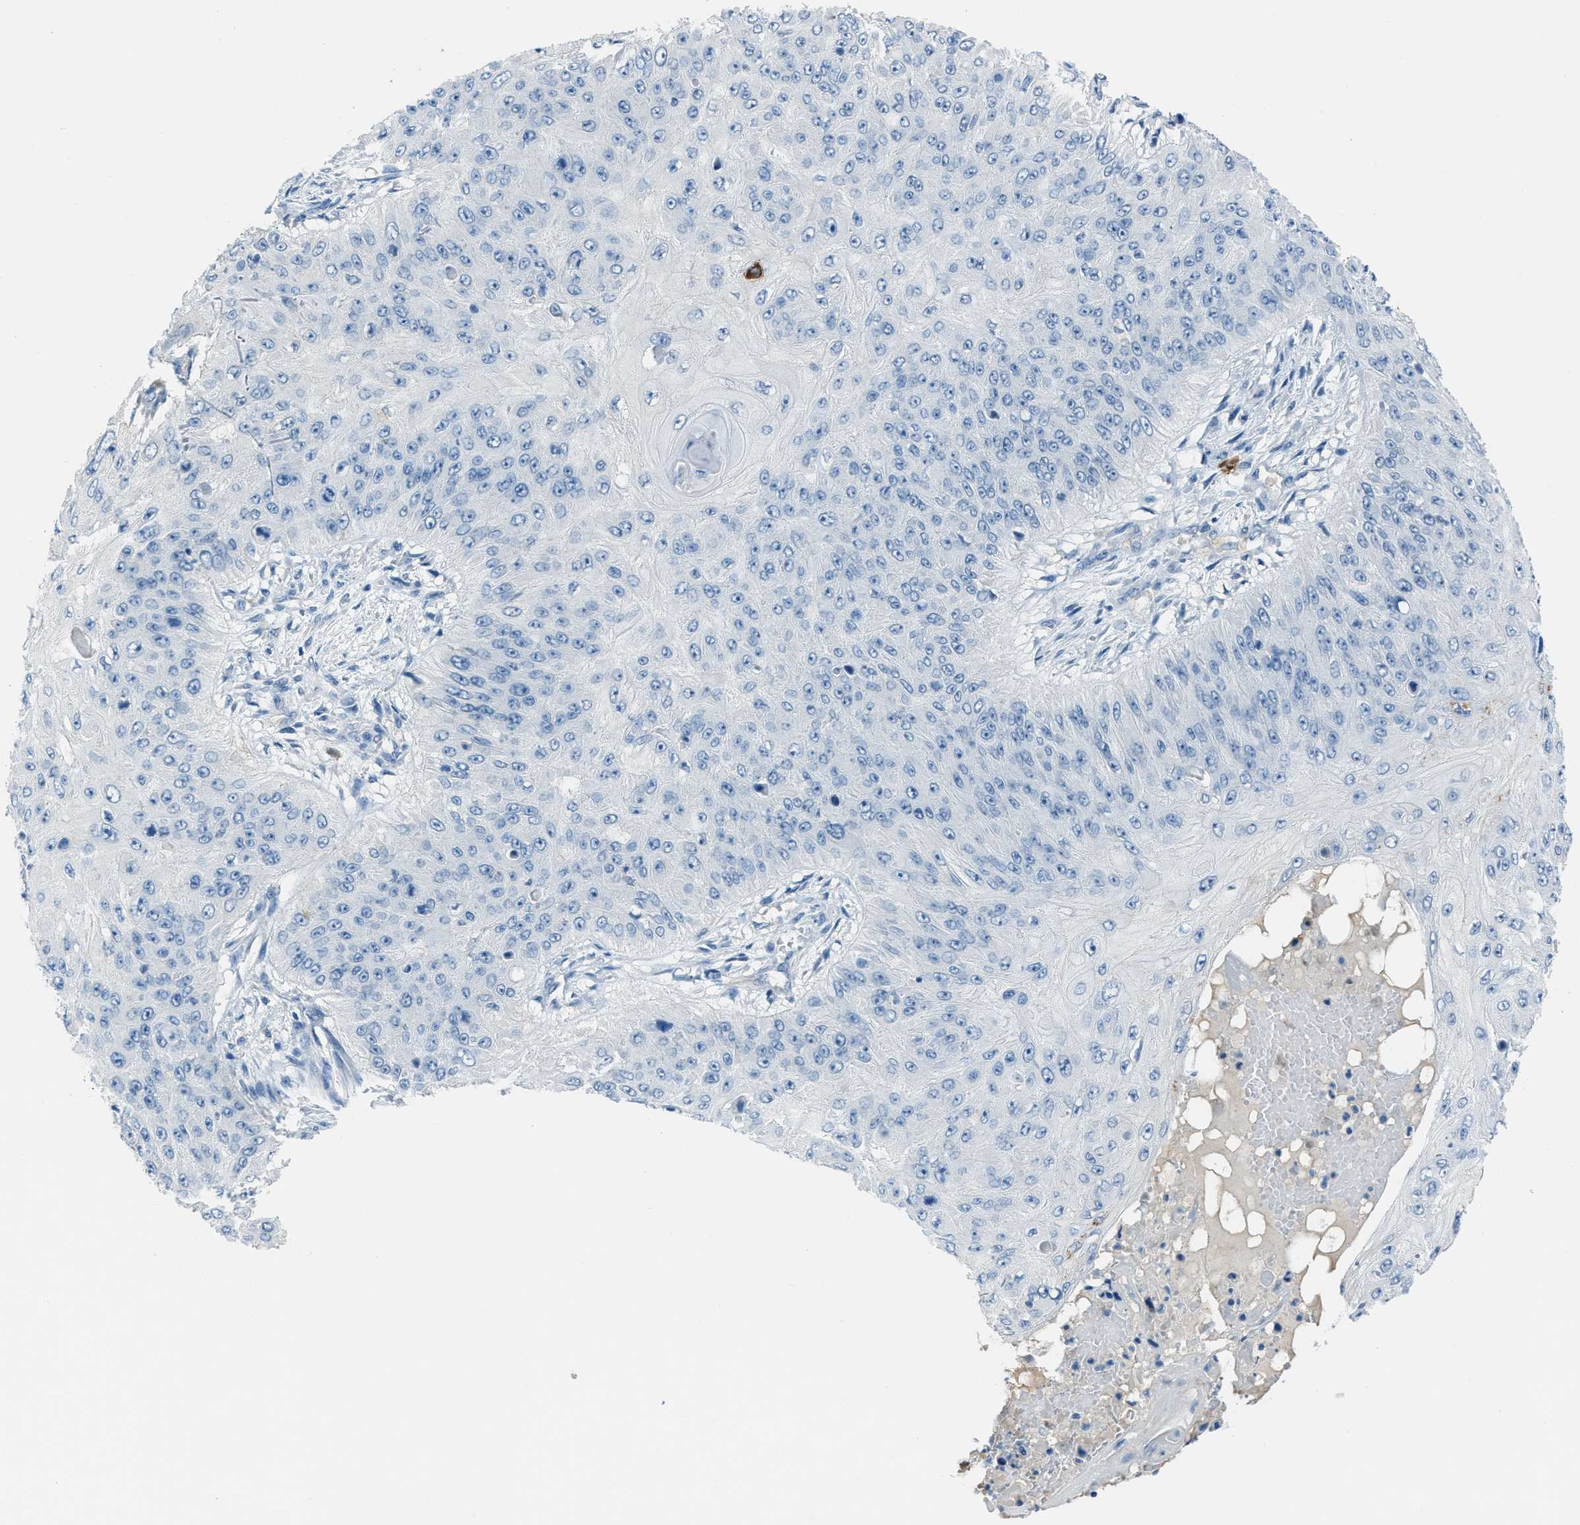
{"staining": {"intensity": "negative", "quantity": "none", "location": "none"}, "tissue": "skin cancer", "cell_type": "Tumor cells", "image_type": "cancer", "snomed": [{"axis": "morphology", "description": "Squamous cell carcinoma, NOS"}, {"axis": "topography", "description": "Skin"}], "caption": "This is an immunohistochemistry (IHC) image of human skin cancer. There is no staining in tumor cells.", "gene": "SLC22A15", "patient": {"sex": "female", "age": 80}}